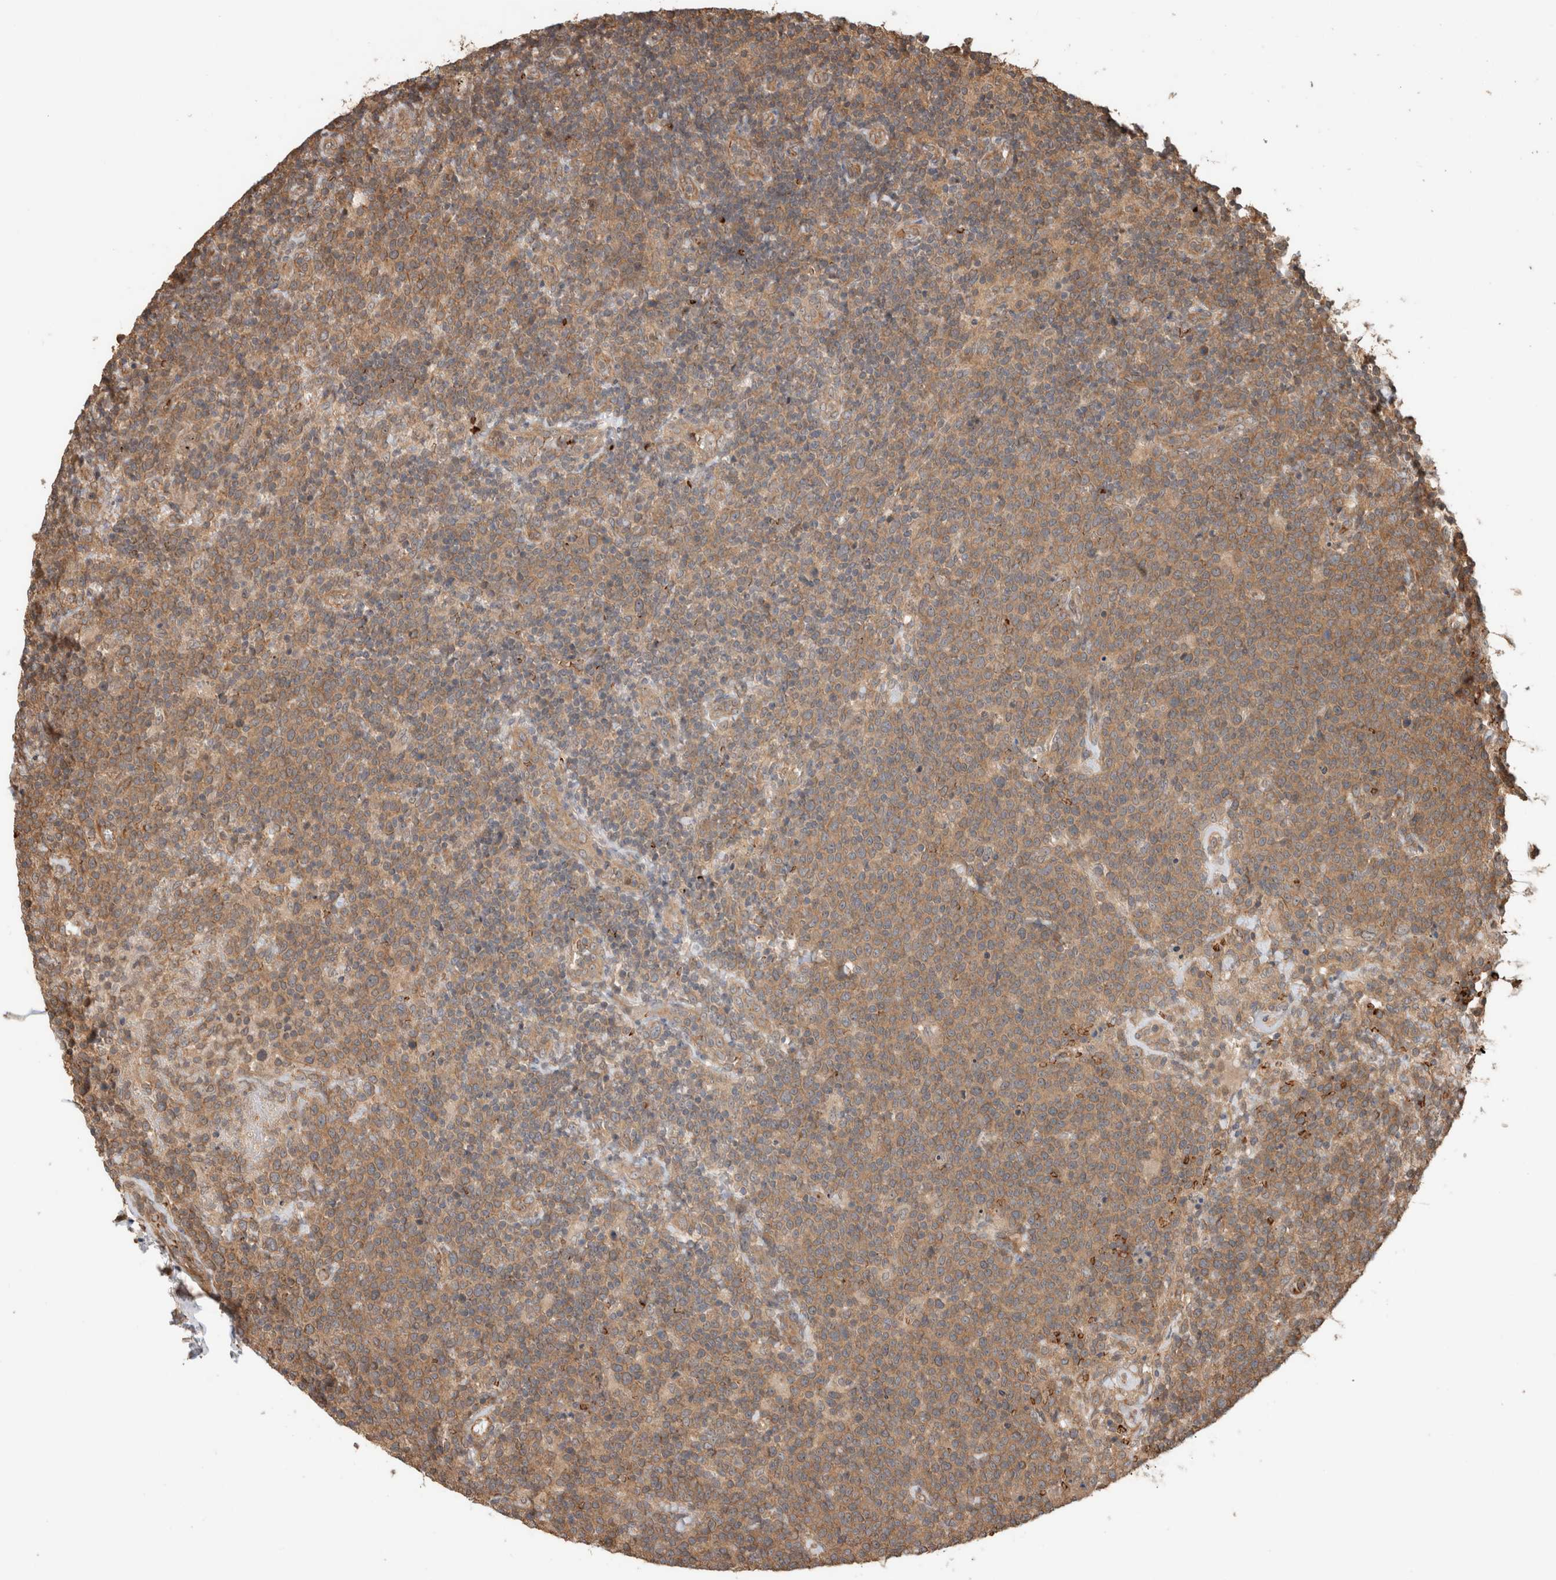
{"staining": {"intensity": "moderate", "quantity": ">75%", "location": "cytoplasmic/membranous"}, "tissue": "lymphoma", "cell_type": "Tumor cells", "image_type": "cancer", "snomed": [{"axis": "morphology", "description": "Malignant lymphoma, non-Hodgkin's type, High grade"}, {"axis": "topography", "description": "Lymph node"}], "caption": "High-magnification brightfield microscopy of lymphoma stained with DAB (brown) and counterstained with hematoxylin (blue). tumor cells exhibit moderate cytoplasmic/membranous expression is appreciated in about>75% of cells.", "gene": "OTUD6B", "patient": {"sex": "male", "age": 61}}